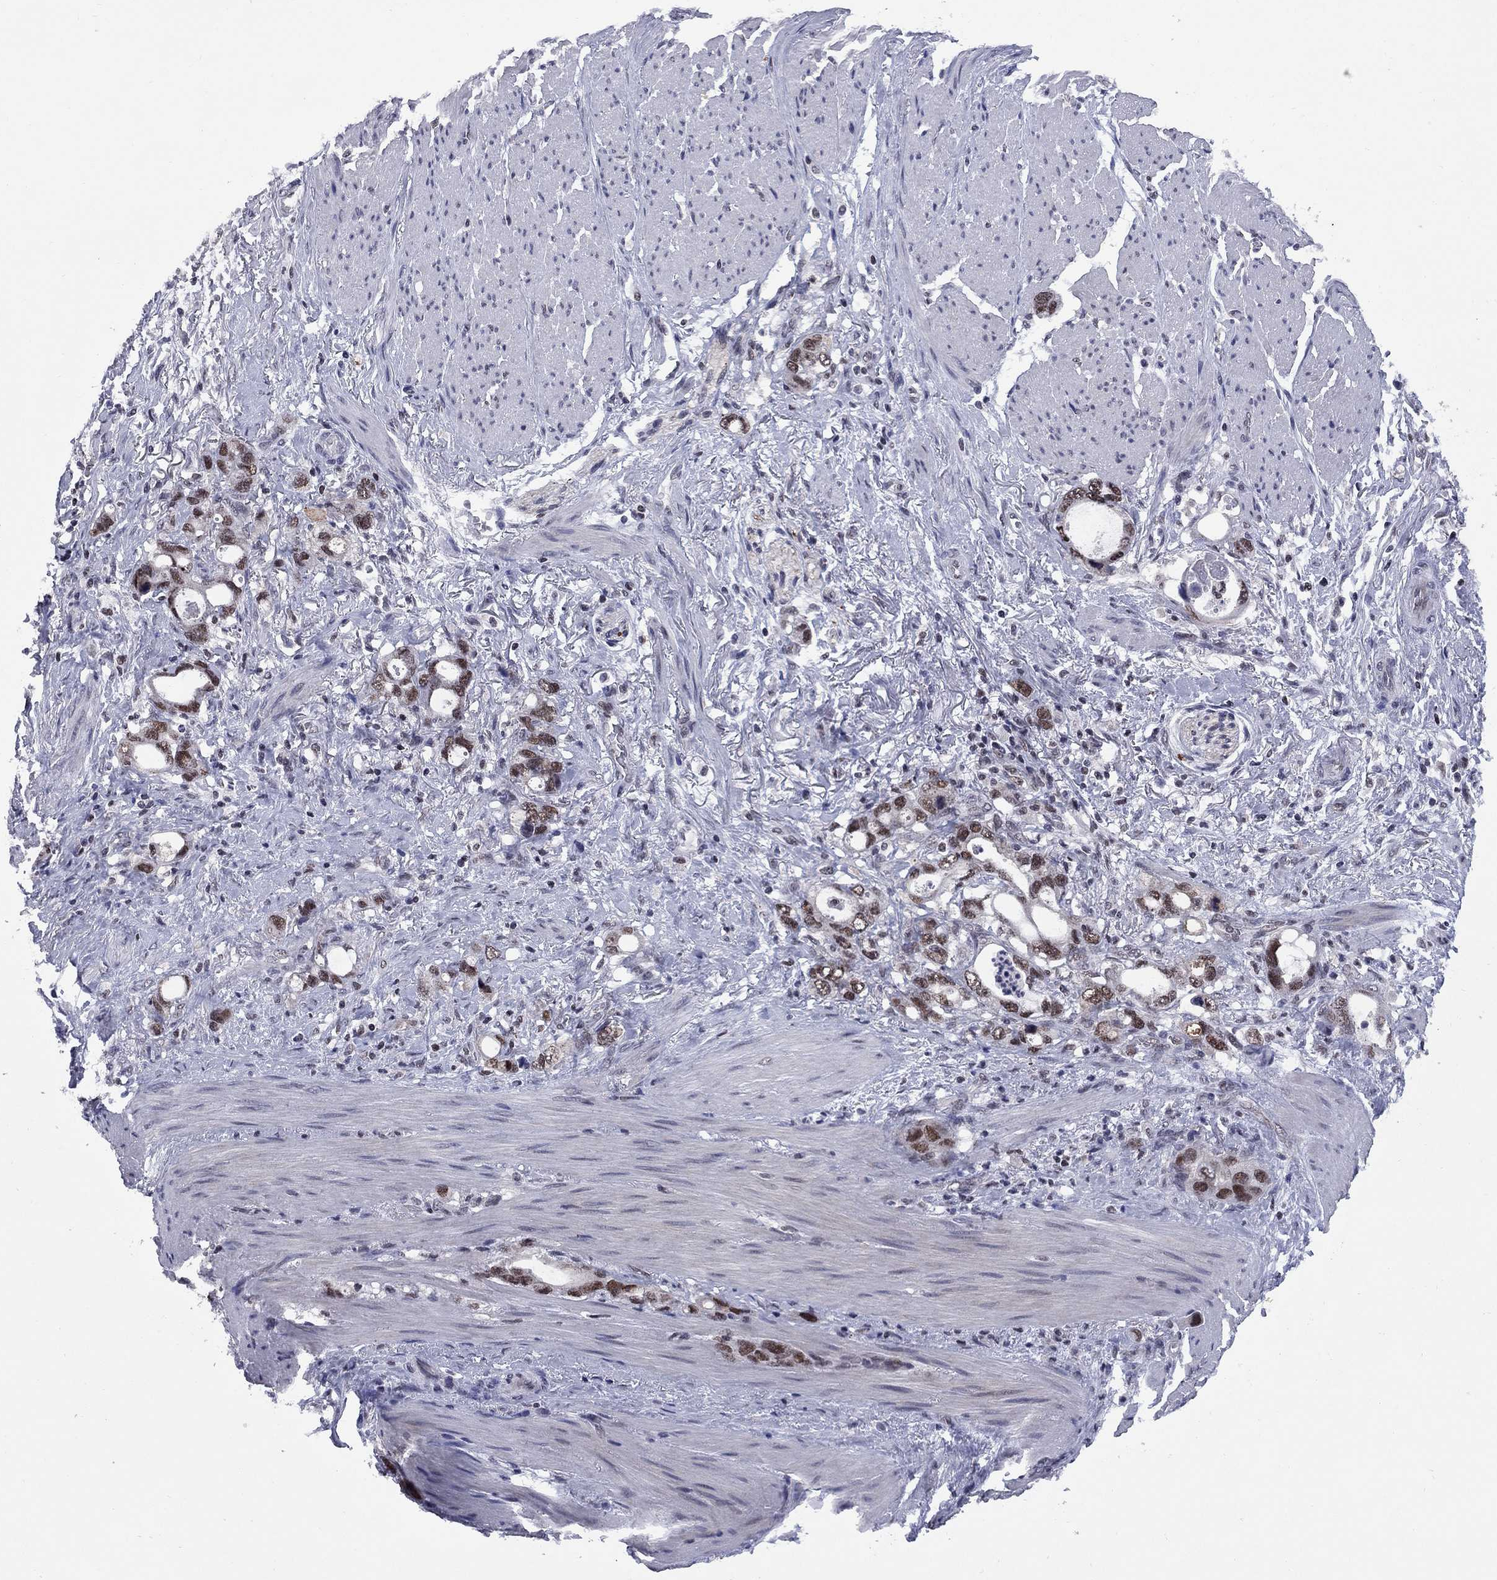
{"staining": {"intensity": "moderate", "quantity": ">75%", "location": "nuclear"}, "tissue": "stomach cancer", "cell_type": "Tumor cells", "image_type": "cancer", "snomed": [{"axis": "morphology", "description": "Adenocarcinoma, NOS"}, {"axis": "topography", "description": "Stomach, upper"}], "caption": "Immunohistochemistry (IHC) of human stomach cancer (adenocarcinoma) exhibits medium levels of moderate nuclear positivity in approximately >75% of tumor cells.", "gene": "TAF9", "patient": {"sex": "male", "age": 74}}